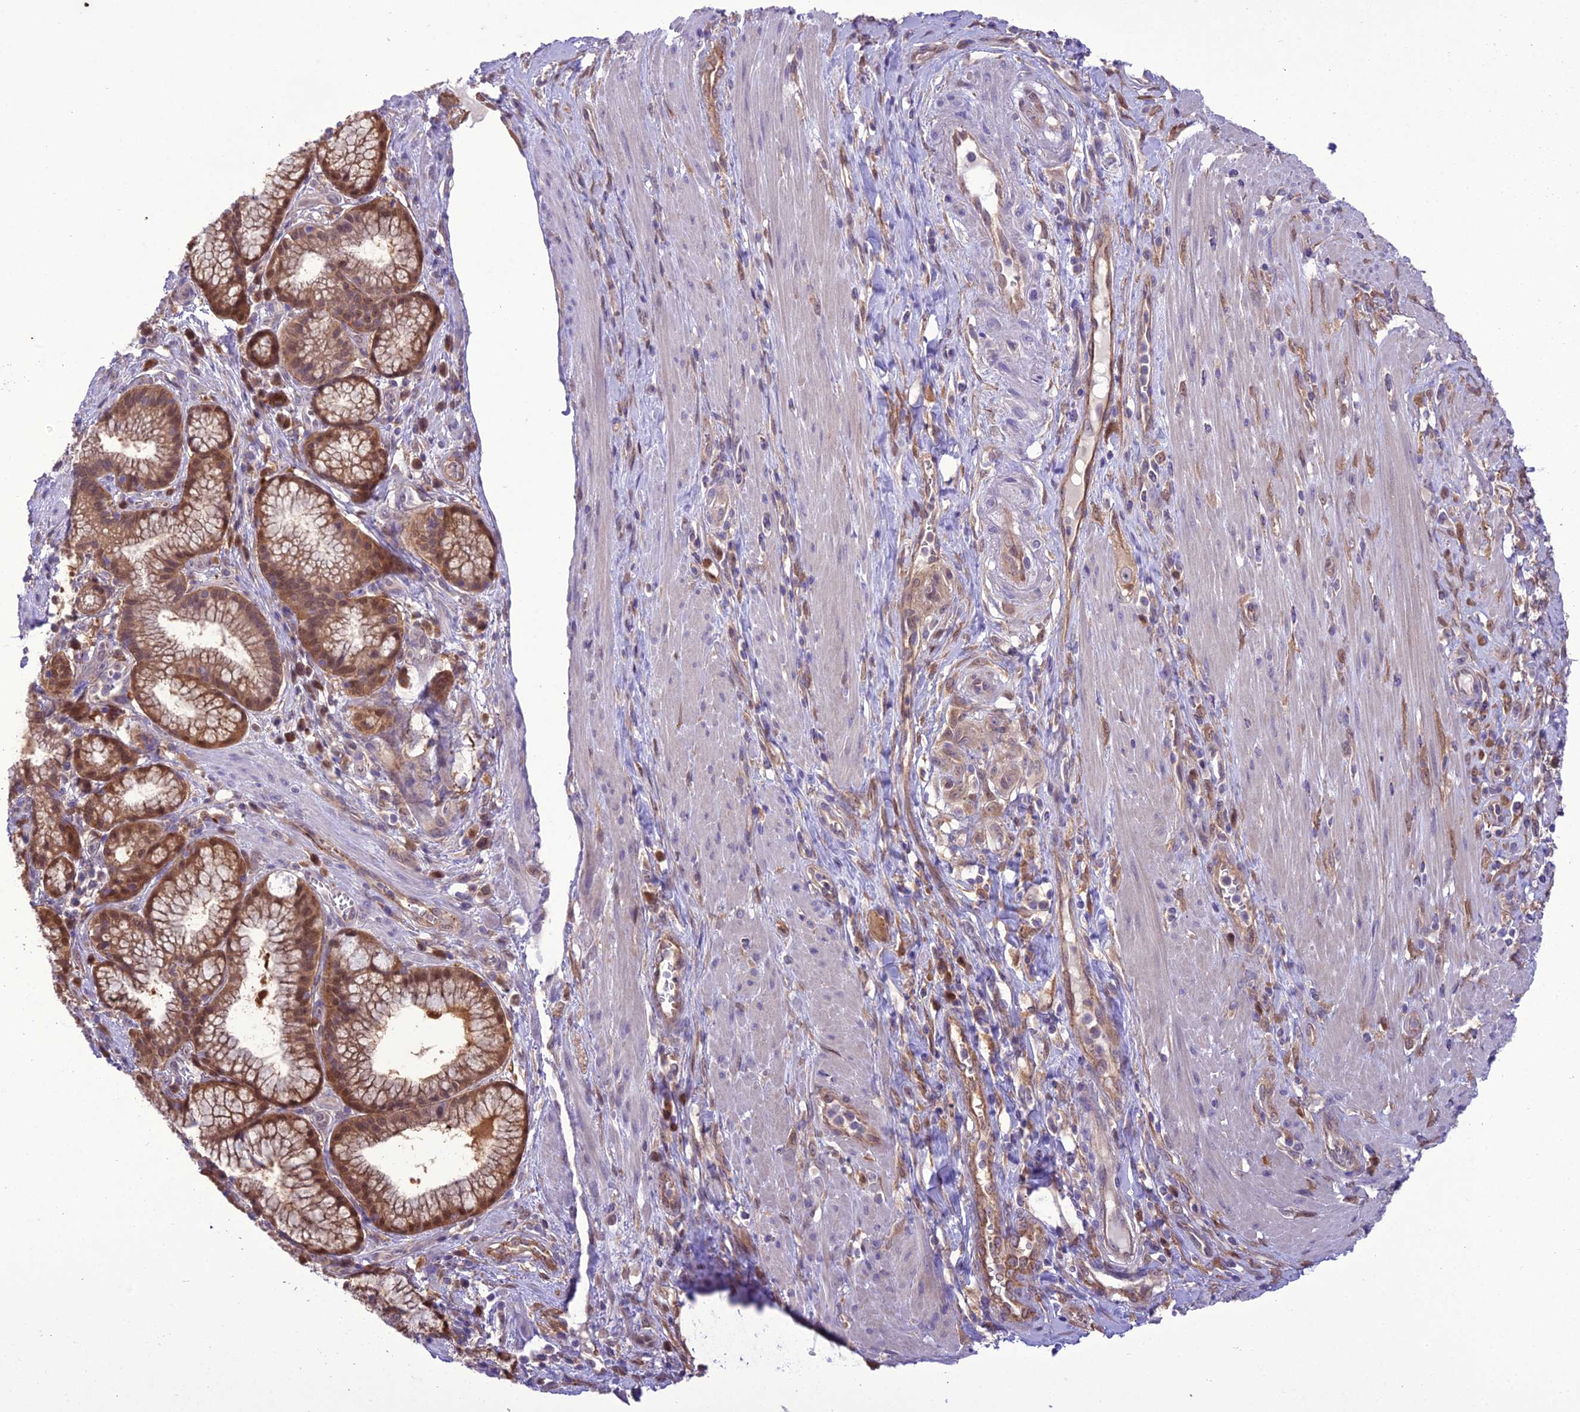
{"staining": {"intensity": "moderate", "quantity": ">75%", "location": "cytoplasmic/membranous,nuclear"}, "tissue": "pancreatic cancer", "cell_type": "Tumor cells", "image_type": "cancer", "snomed": [{"axis": "morphology", "description": "Adenocarcinoma, NOS"}, {"axis": "topography", "description": "Pancreas"}], "caption": "The histopathology image displays a brown stain indicating the presence of a protein in the cytoplasmic/membranous and nuclear of tumor cells in pancreatic cancer (adenocarcinoma).", "gene": "BORCS6", "patient": {"sex": "male", "age": 72}}